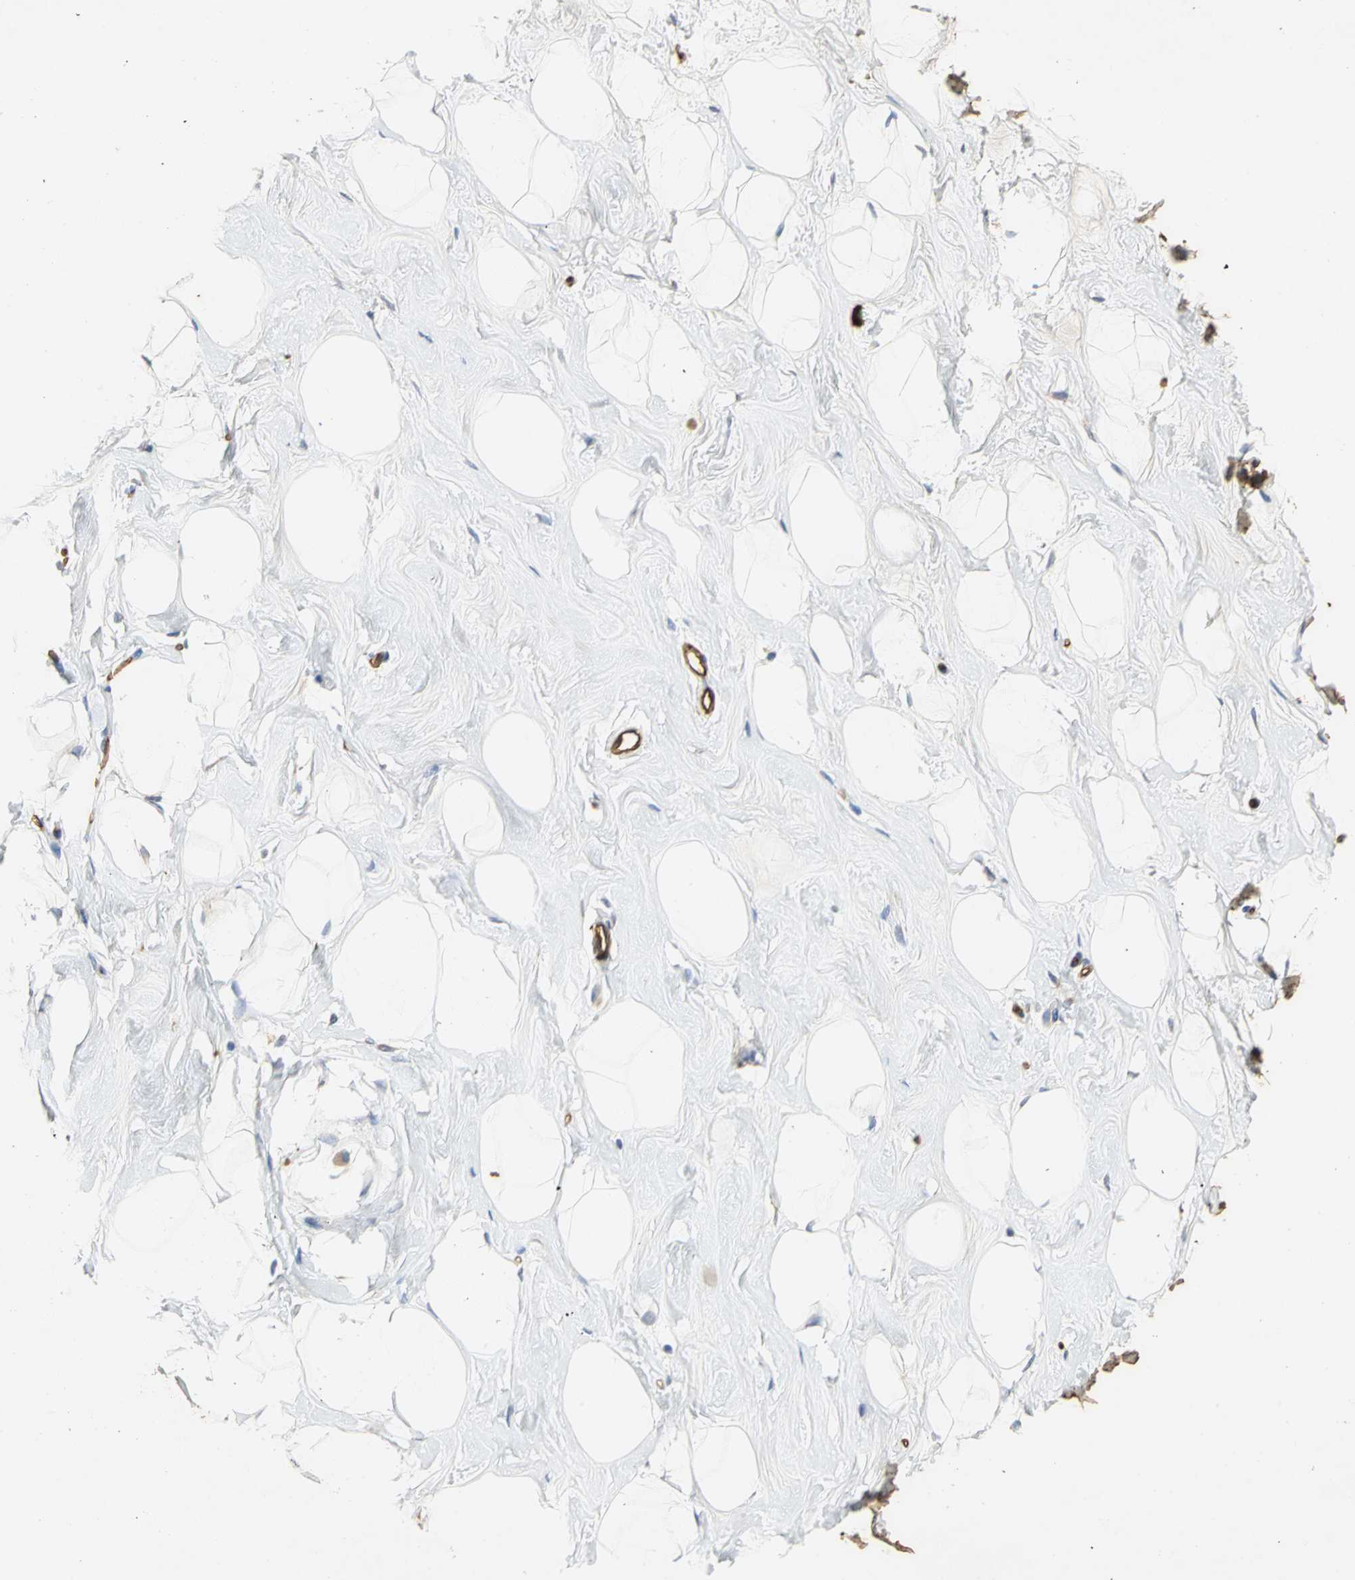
{"staining": {"intensity": "negative", "quantity": "none", "location": "none"}, "tissue": "breast", "cell_type": "Adipocytes", "image_type": "normal", "snomed": [{"axis": "morphology", "description": "Normal tissue, NOS"}, {"axis": "topography", "description": "Breast"}], "caption": "This is an IHC micrograph of unremarkable breast. There is no positivity in adipocytes.", "gene": "TREM1", "patient": {"sex": "female", "age": 23}}